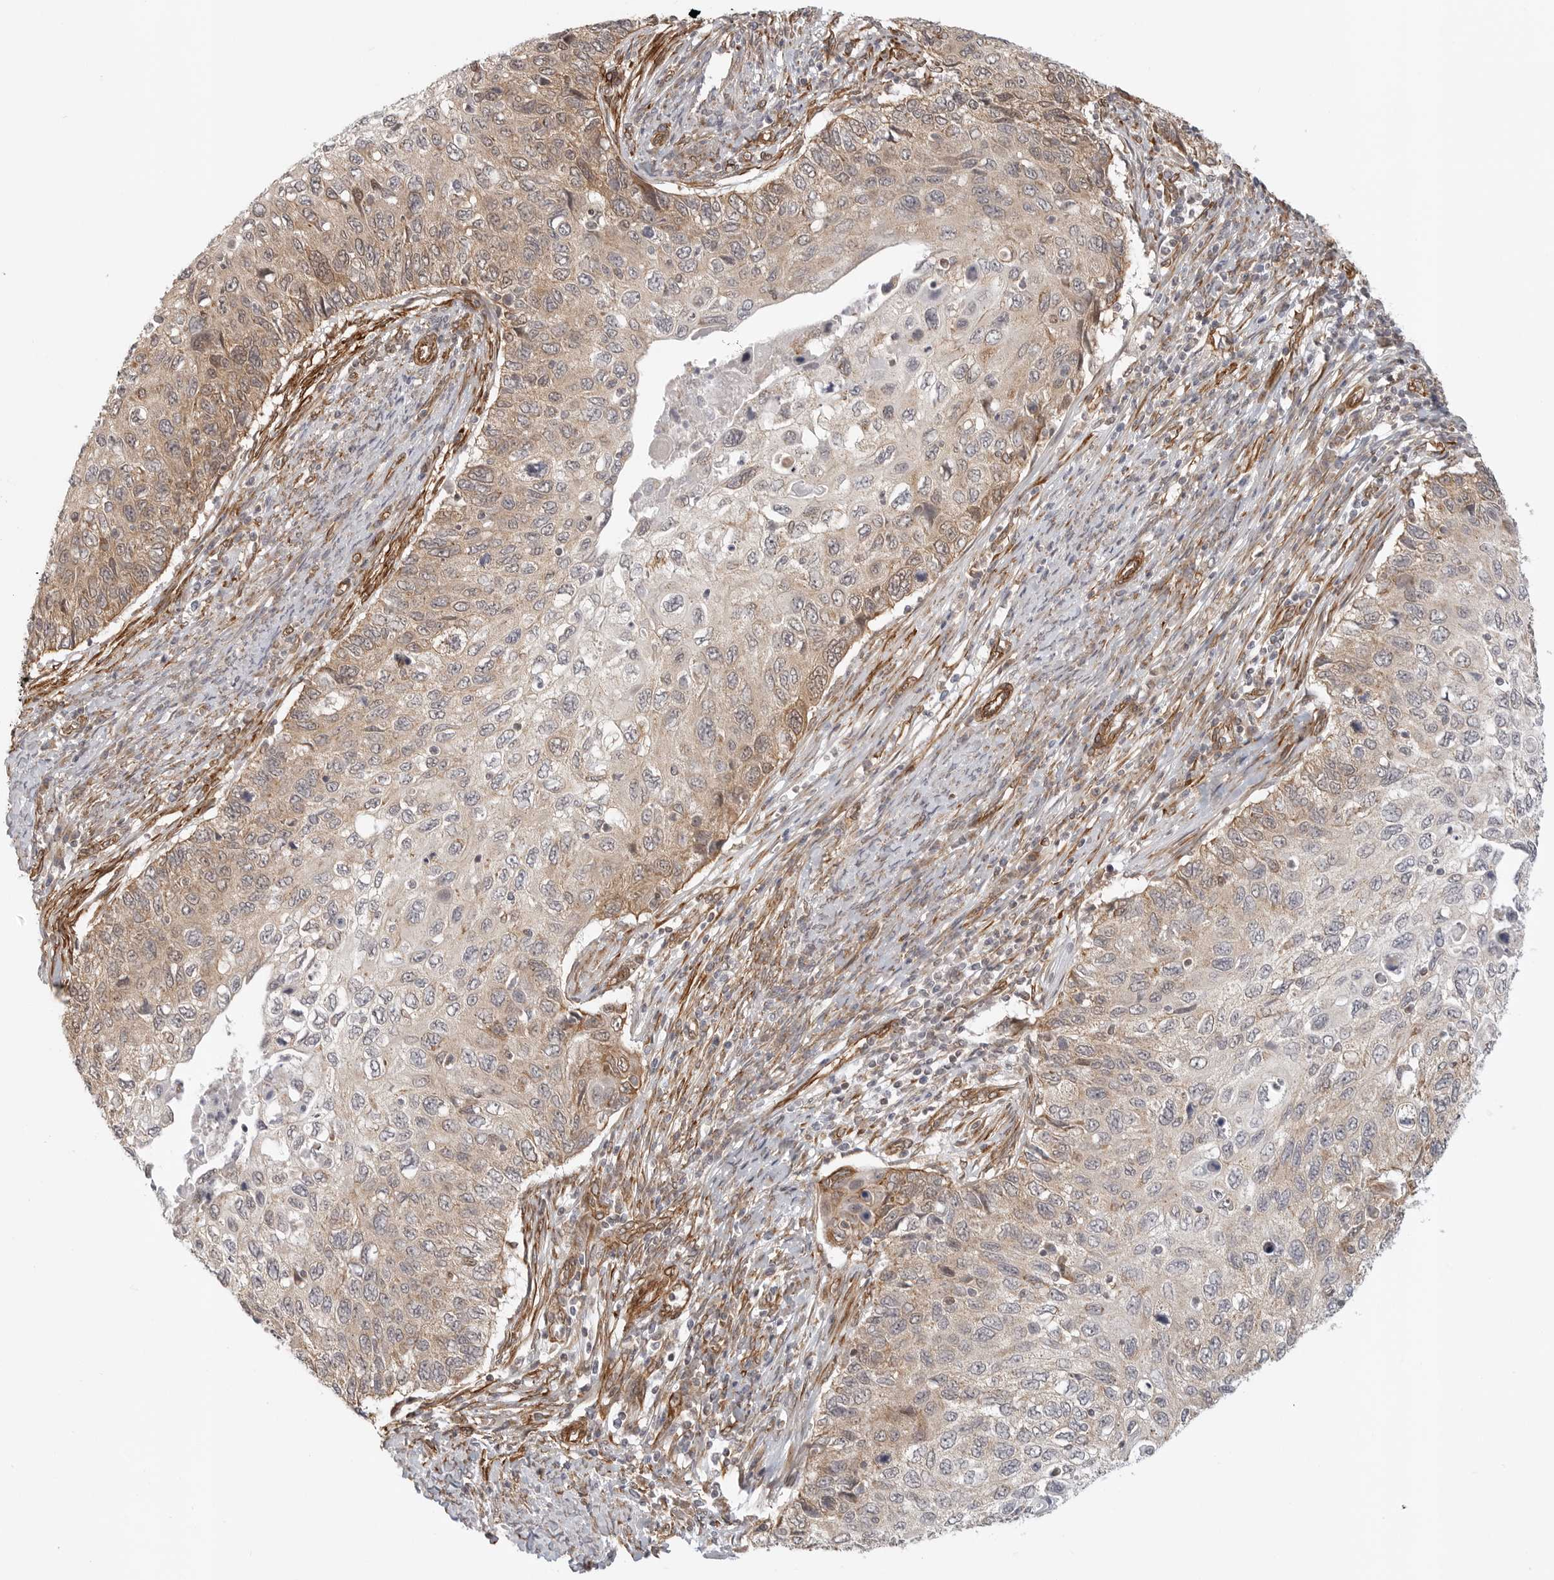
{"staining": {"intensity": "weak", "quantity": "<25%", "location": "cytoplasmic/membranous"}, "tissue": "cervical cancer", "cell_type": "Tumor cells", "image_type": "cancer", "snomed": [{"axis": "morphology", "description": "Squamous cell carcinoma, NOS"}, {"axis": "topography", "description": "Cervix"}], "caption": "Tumor cells show no significant expression in cervical squamous cell carcinoma. (Brightfield microscopy of DAB (3,3'-diaminobenzidine) immunohistochemistry at high magnification).", "gene": "ATOH7", "patient": {"sex": "female", "age": 70}}